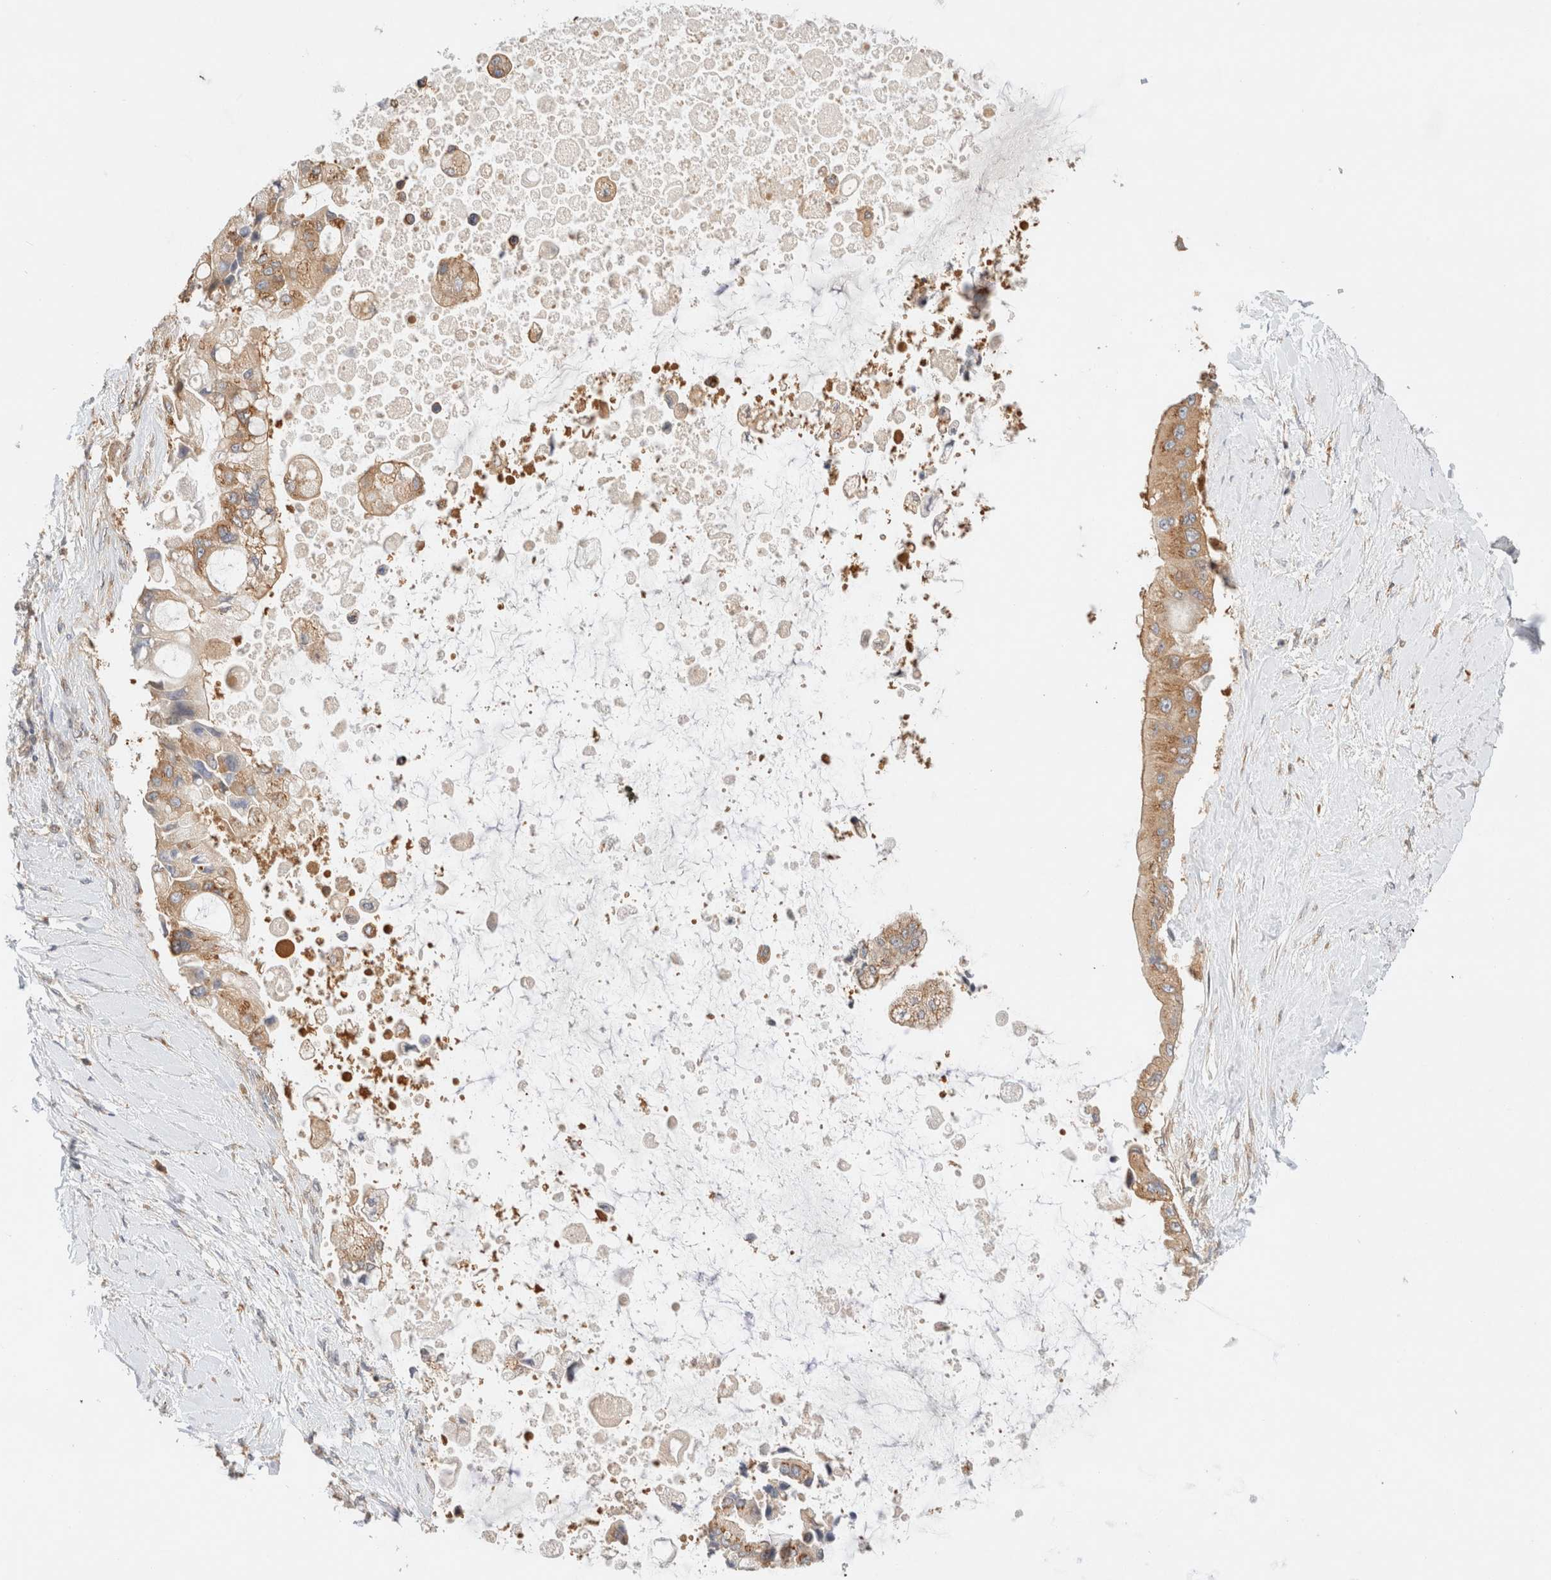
{"staining": {"intensity": "moderate", "quantity": ">75%", "location": "cytoplasmic/membranous"}, "tissue": "liver cancer", "cell_type": "Tumor cells", "image_type": "cancer", "snomed": [{"axis": "morphology", "description": "Cholangiocarcinoma"}, {"axis": "topography", "description": "Liver"}], "caption": "This is an image of immunohistochemistry (IHC) staining of cholangiocarcinoma (liver), which shows moderate expression in the cytoplasmic/membranous of tumor cells.", "gene": "RABEP1", "patient": {"sex": "male", "age": 50}}